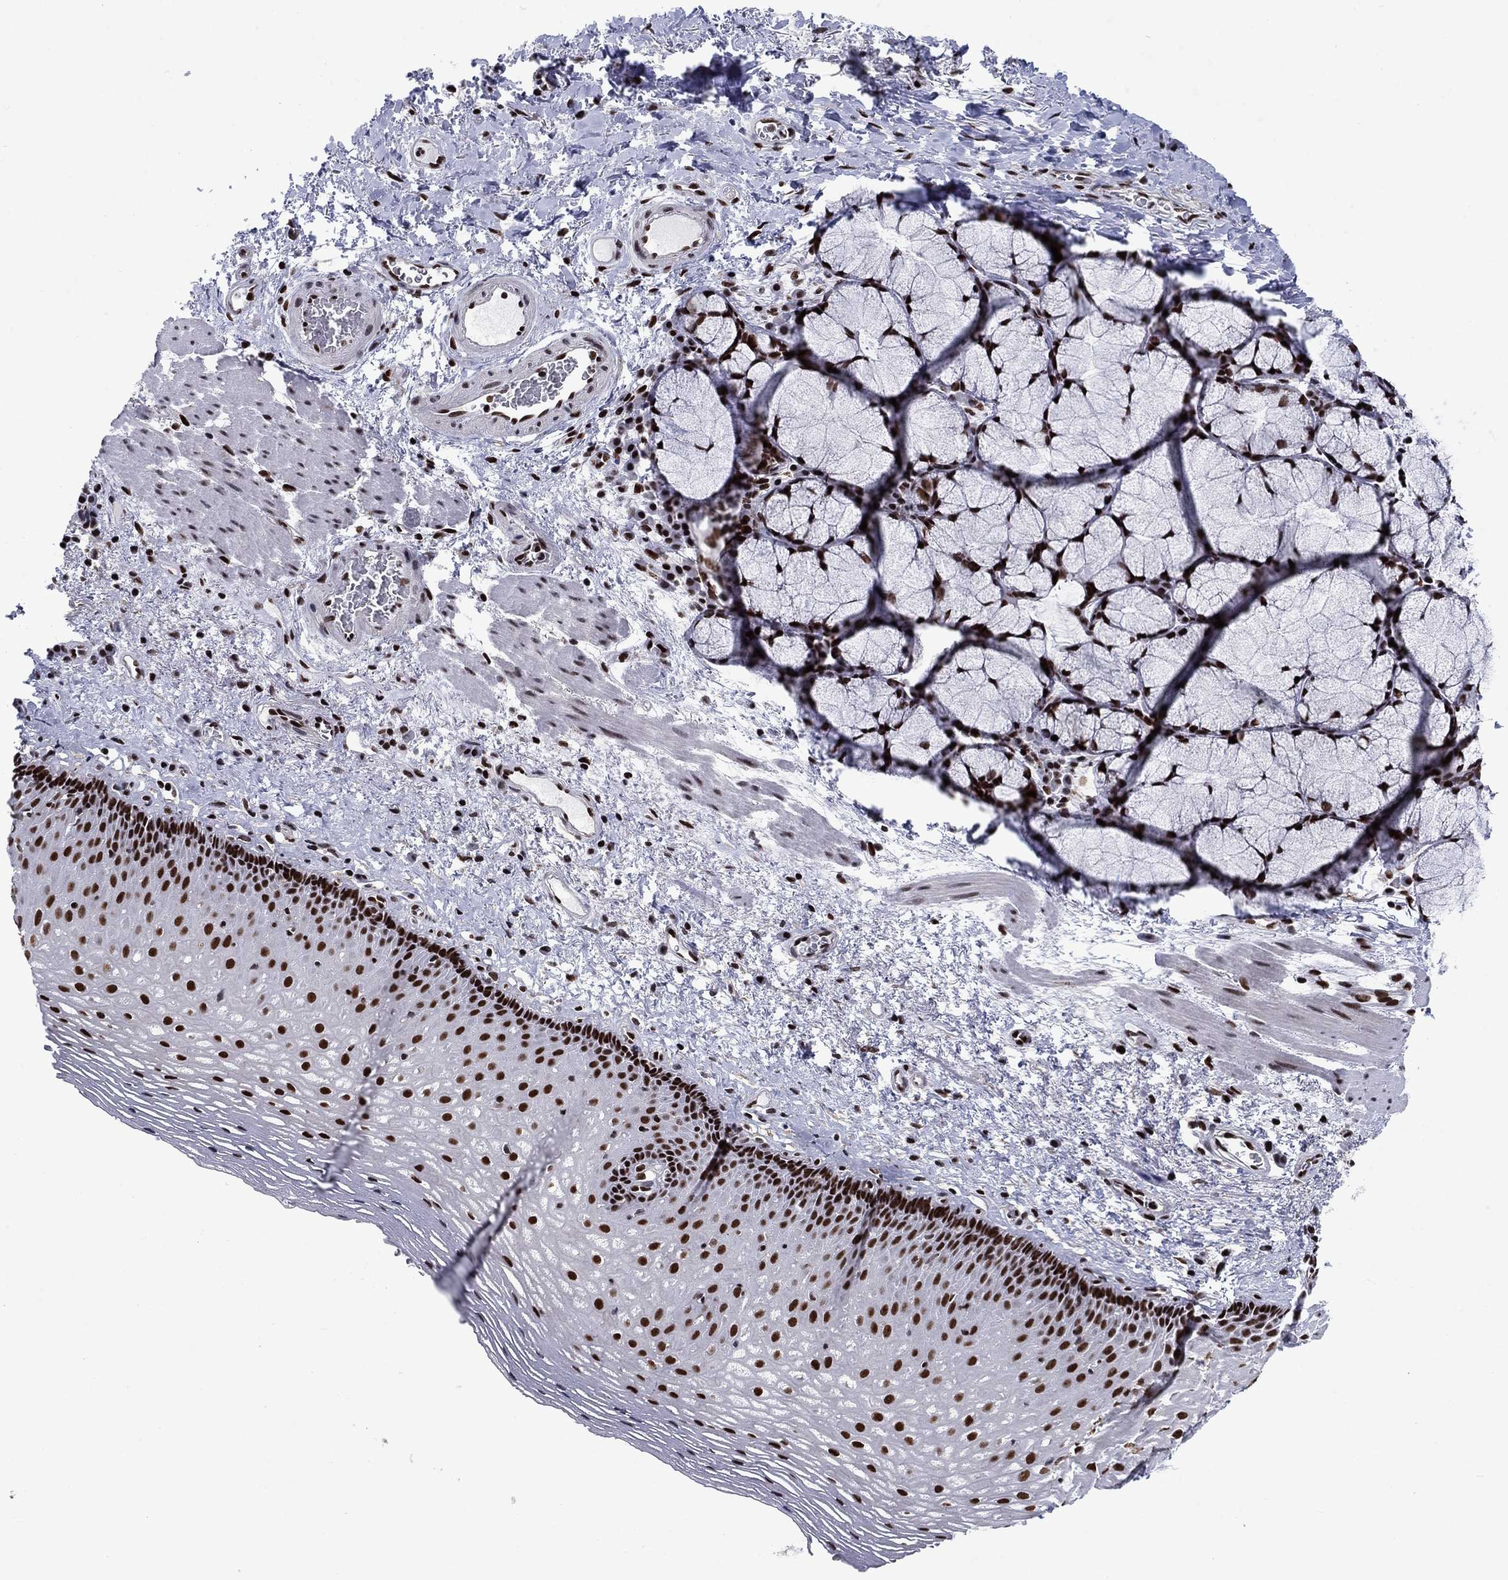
{"staining": {"intensity": "strong", "quantity": ">75%", "location": "nuclear"}, "tissue": "esophagus", "cell_type": "Squamous epithelial cells", "image_type": "normal", "snomed": [{"axis": "morphology", "description": "Normal tissue, NOS"}, {"axis": "topography", "description": "Esophagus"}], "caption": "Strong nuclear expression for a protein is identified in approximately >75% of squamous epithelial cells of benign esophagus using immunohistochemistry.", "gene": "RPRD1B", "patient": {"sex": "male", "age": 76}}